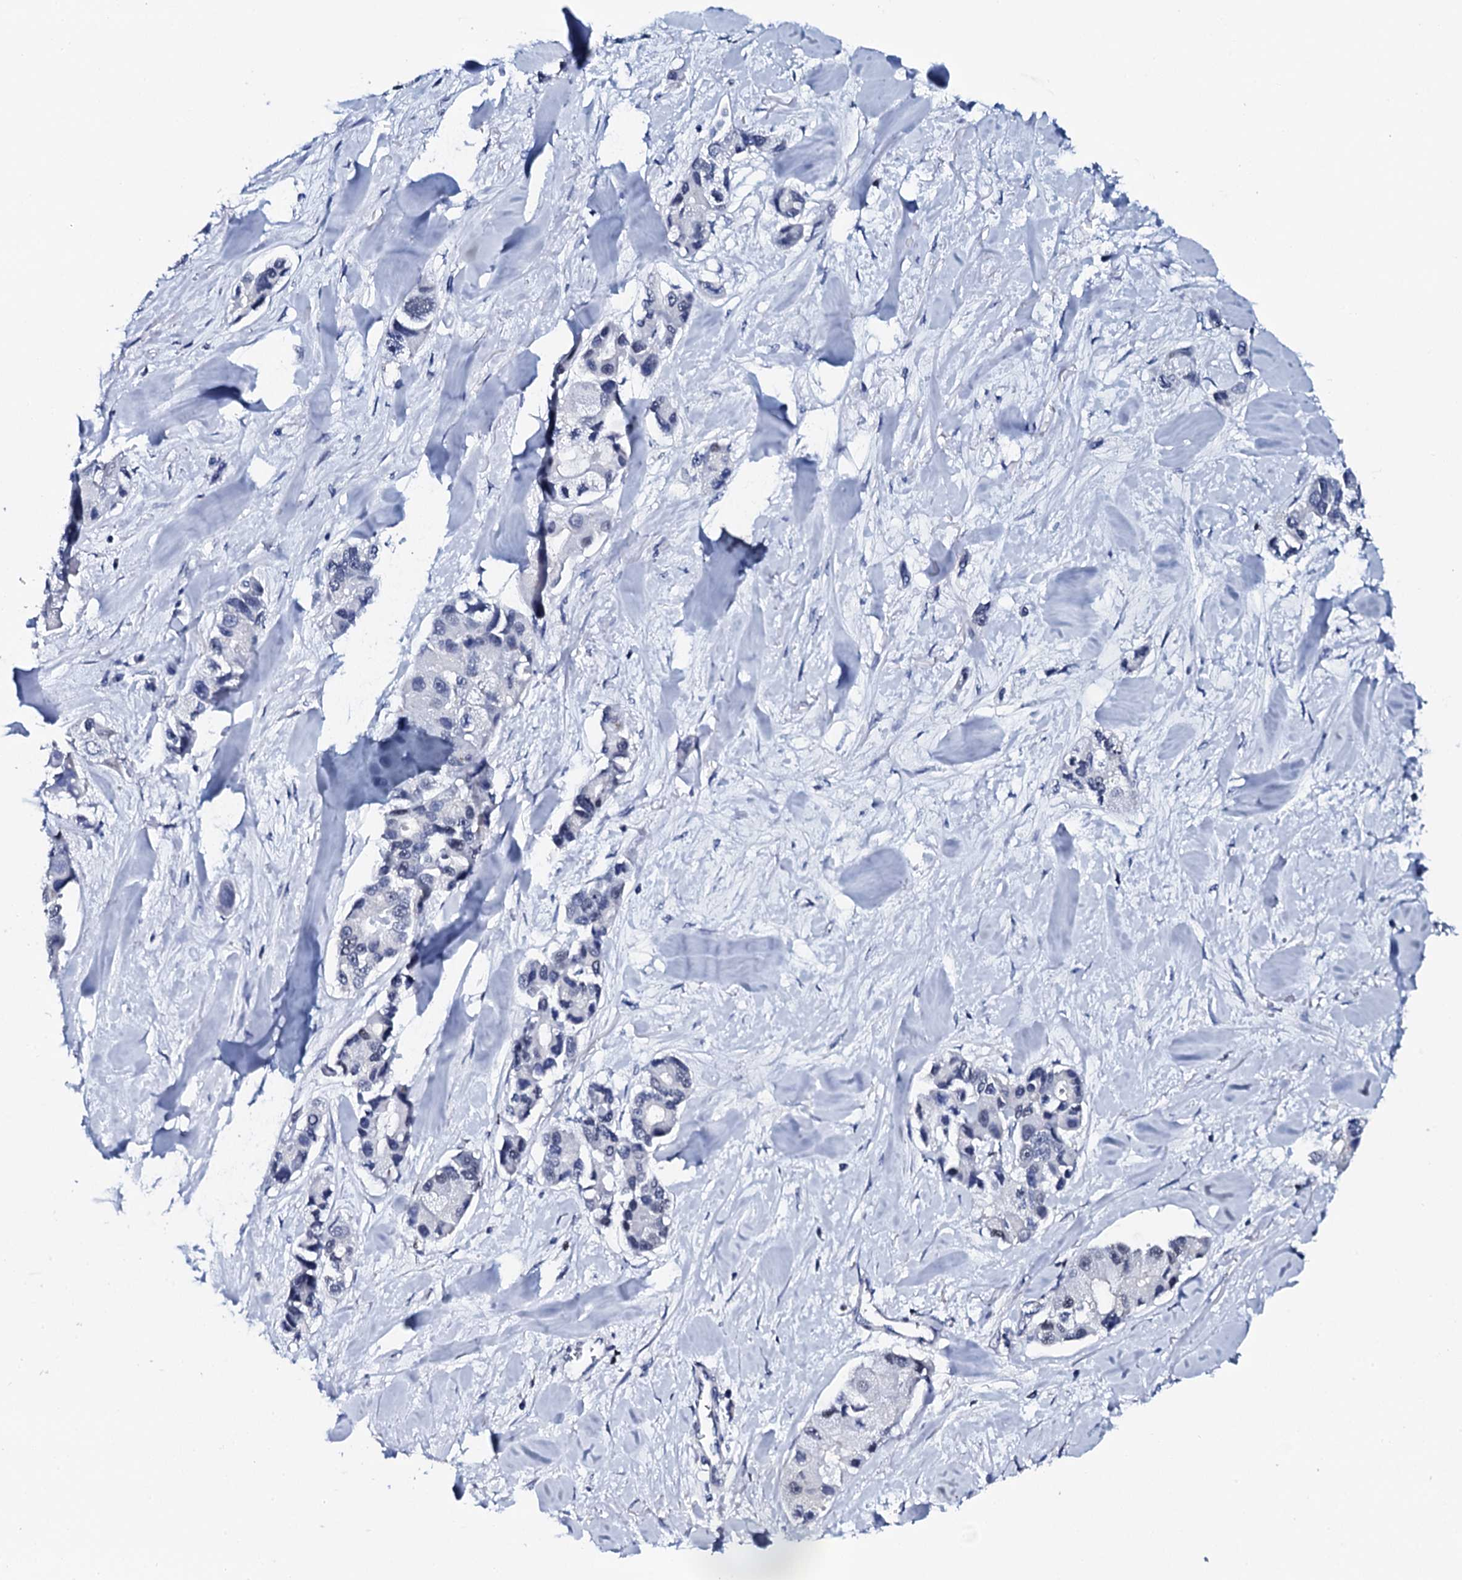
{"staining": {"intensity": "negative", "quantity": "none", "location": "none"}, "tissue": "lung cancer", "cell_type": "Tumor cells", "image_type": "cancer", "snomed": [{"axis": "morphology", "description": "Adenocarcinoma, NOS"}, {"axis": "topography", "description": "Lung"}], "caption": "Lung adenocarcinoma was stained to show a protein in brown. There is no significant staining in tumor cells.", "gene": "NPM2", "patient": {"sex": "female", "age": 54}}